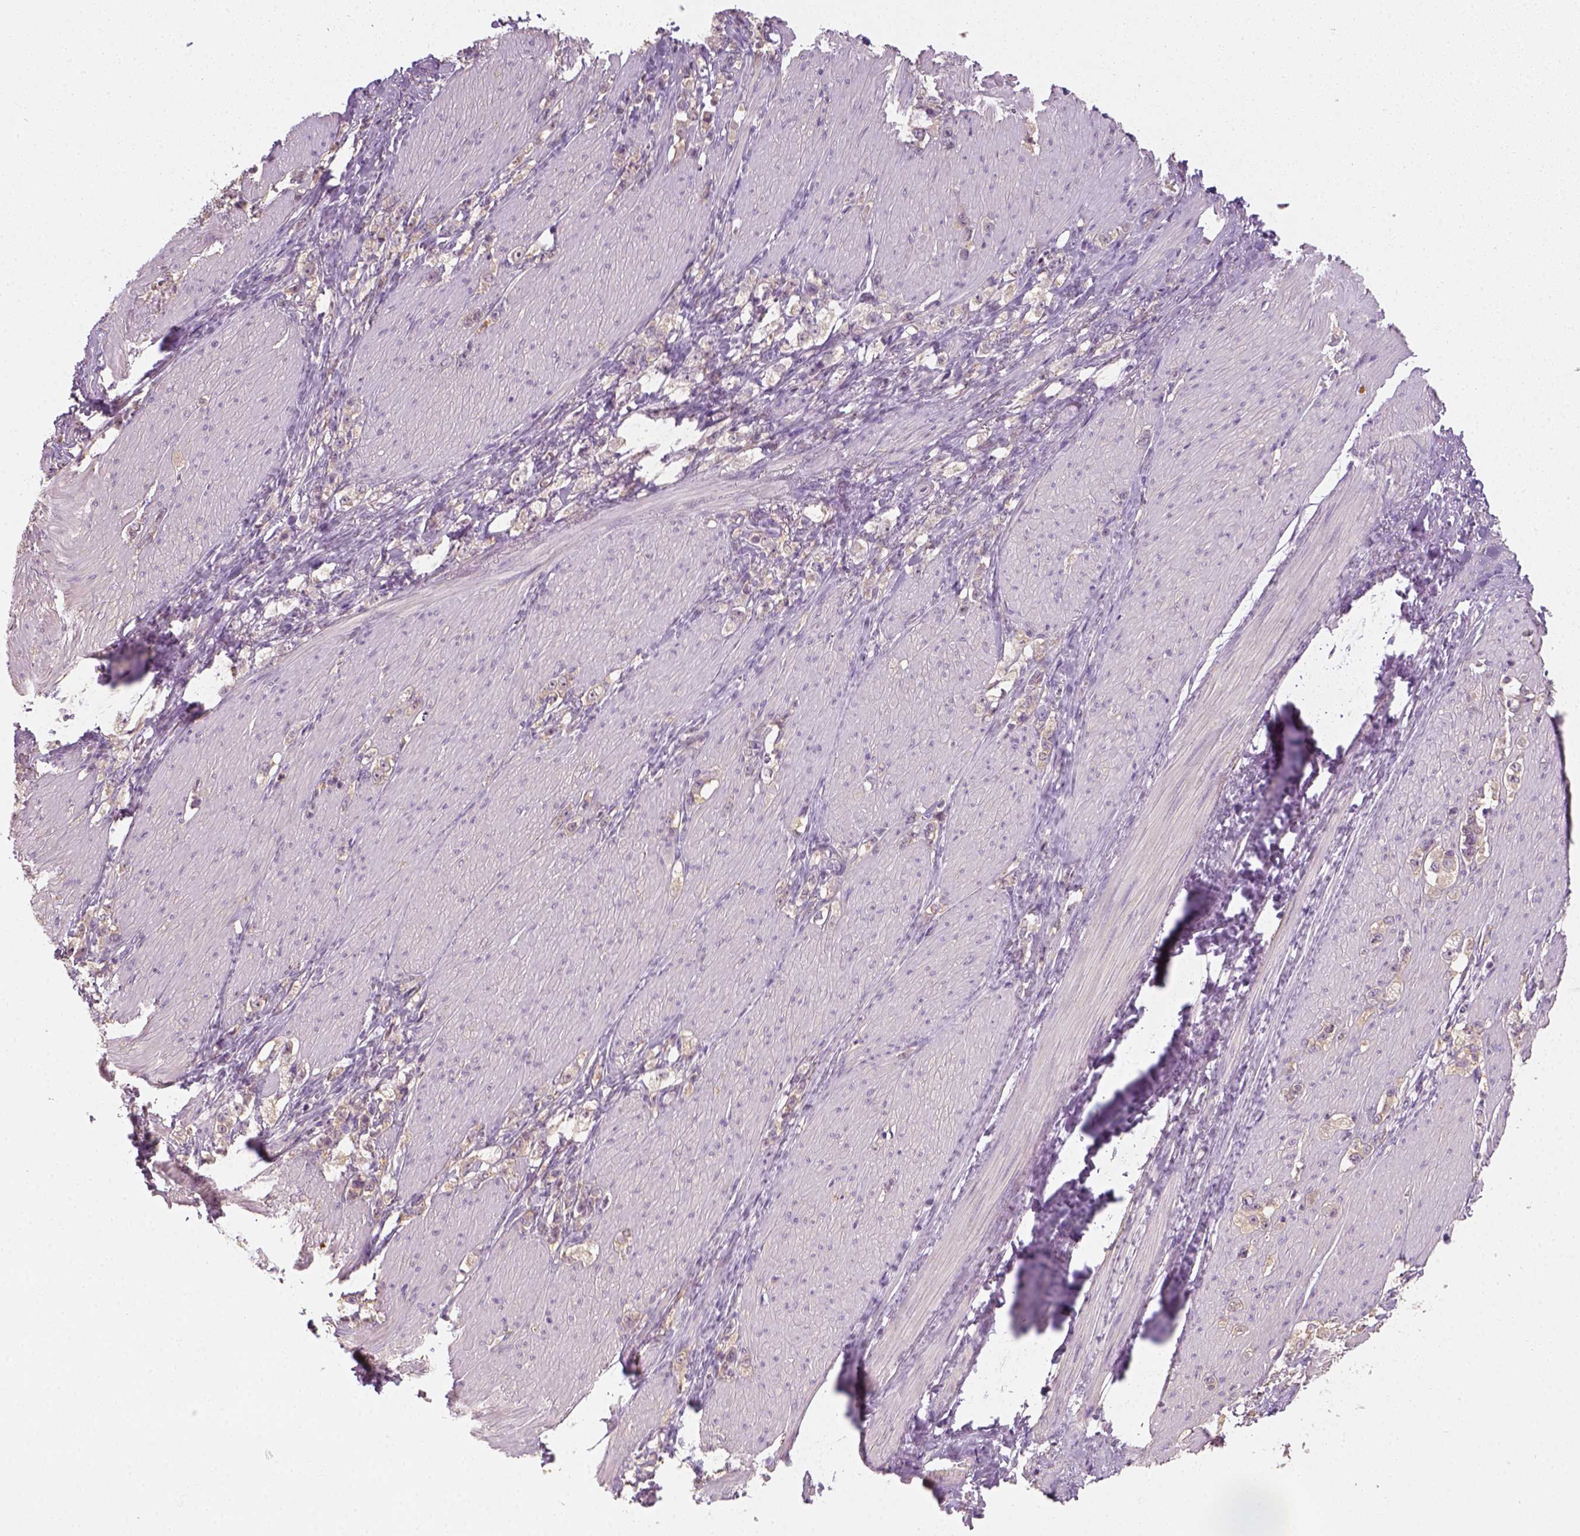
{"staining": {"intensity": "negative", "quantity": "none", "location": "none"}, "tissue": "stomach cancer", "cell_type": "Tumor cells", "image_type": "cancer", "snomed": [{"axis": "morphology", "description": "Adenocarcinoma, NOS"}, {"axis": "topography", "description": "Stomach, lower"}], "caption": "Micrograph shows no protein staining in tumor cells of adenocarcinoma (stomach) tissue.", "gene": "EPHB1", "patient": {"sex": "male", "age": 88}}